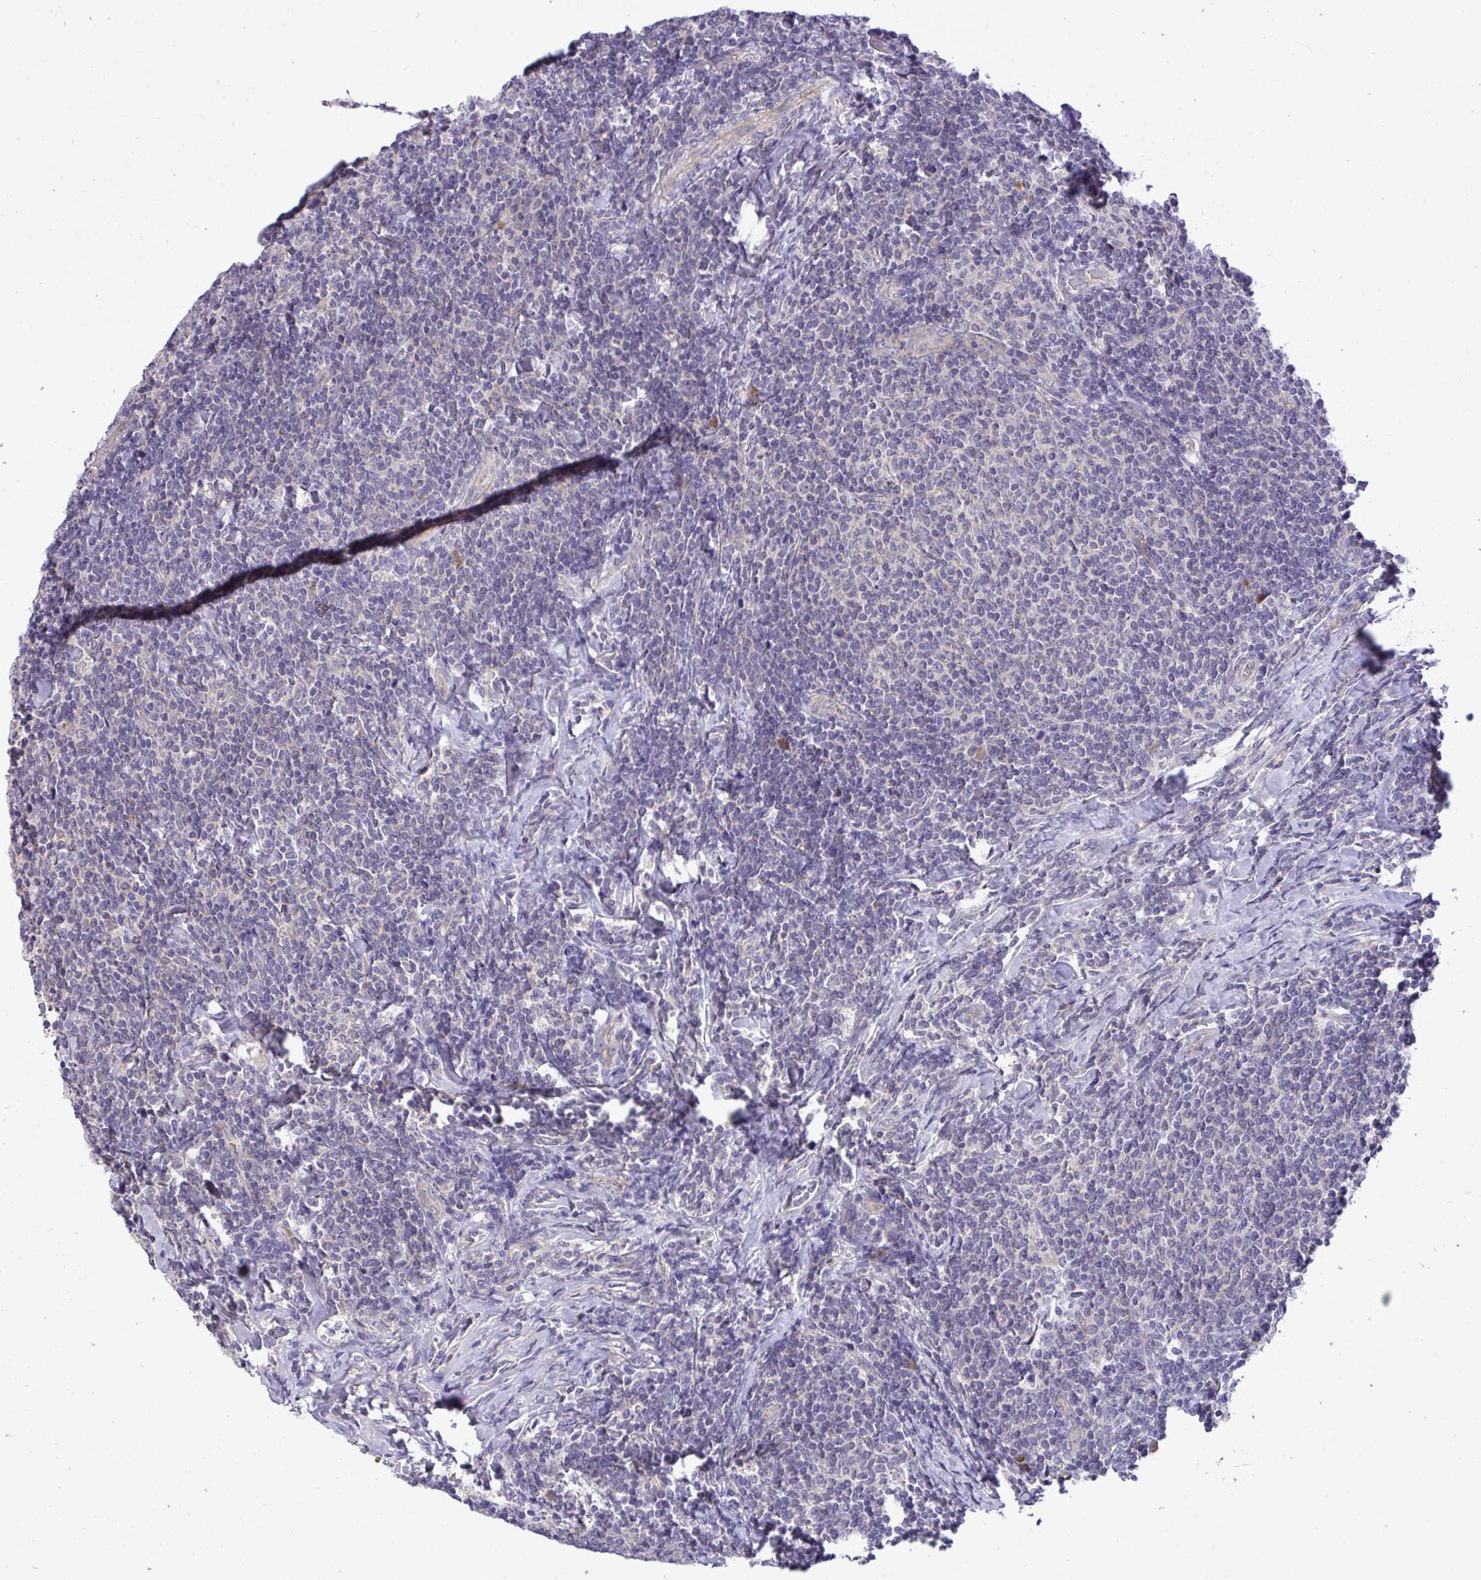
{"staining": {"intensity": "negative", "quantity": "none", "location": "none"}, "tissue": "lymphoma", "cell_type": "Tumor cells", "image_type": "cancer", "snomed": [{"axis": "morphology", "description": "Malignant lymphoma, non-Hodgkin's type, Low grade"}, {"axis": "topography", "description": "Lymph node"}], "caption": "Image shows no protein staining in tumor cells of malignant lymphoma, non-Hodgkin's type (low-grade) tissue. (Stains: DAB (3,3'-diaminobenzidine) IHC with hematoxylin counter stain, Microscopy: brightfield microscopy at high magnification).", "gene": "ZNF581", "patient": {"sex": "male", "age": 52}}